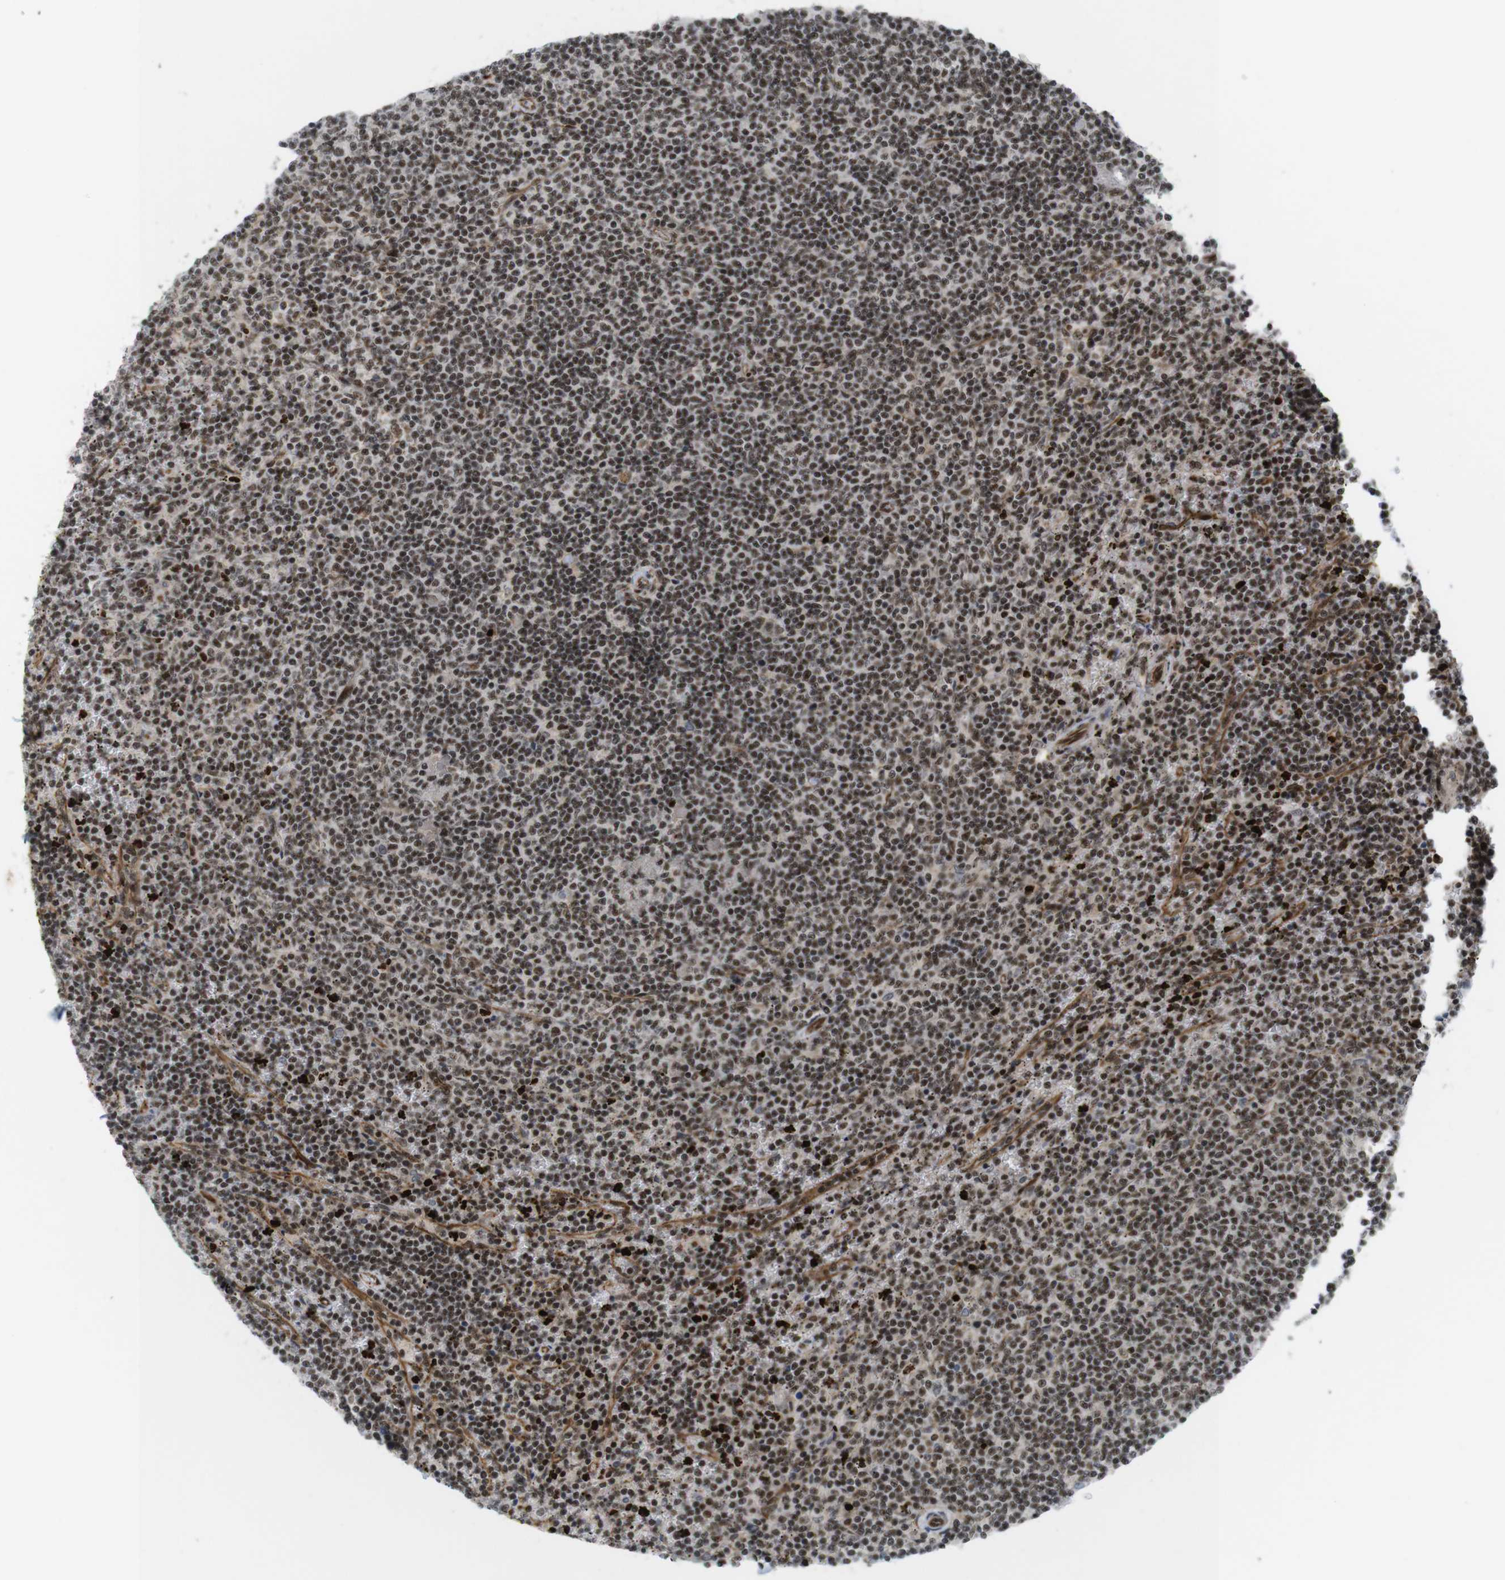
{"staining": {"intensity": "moderate", "quantity": ">75%", "location": "nuclear"}, "tissue": "lymphoma", "cell_type": "Tumor cells", "image_type": "cancer", "snomed": [{"axis": "morphology", "description": "Malignant lymphoma, non-Hodgkin's type, Low grade"}, {"axis": "topography", "description": "Spleen"}], "caption": "A high-resolution image shows immunohistochemistry staining of malignant lymphoma, non-Hodgkin's type (low-grade), which exhibits moderate nuclear staining in about >75% of tumor cells.", "gene": "SP2", "patient": {"sex": "female", "age": 50}}